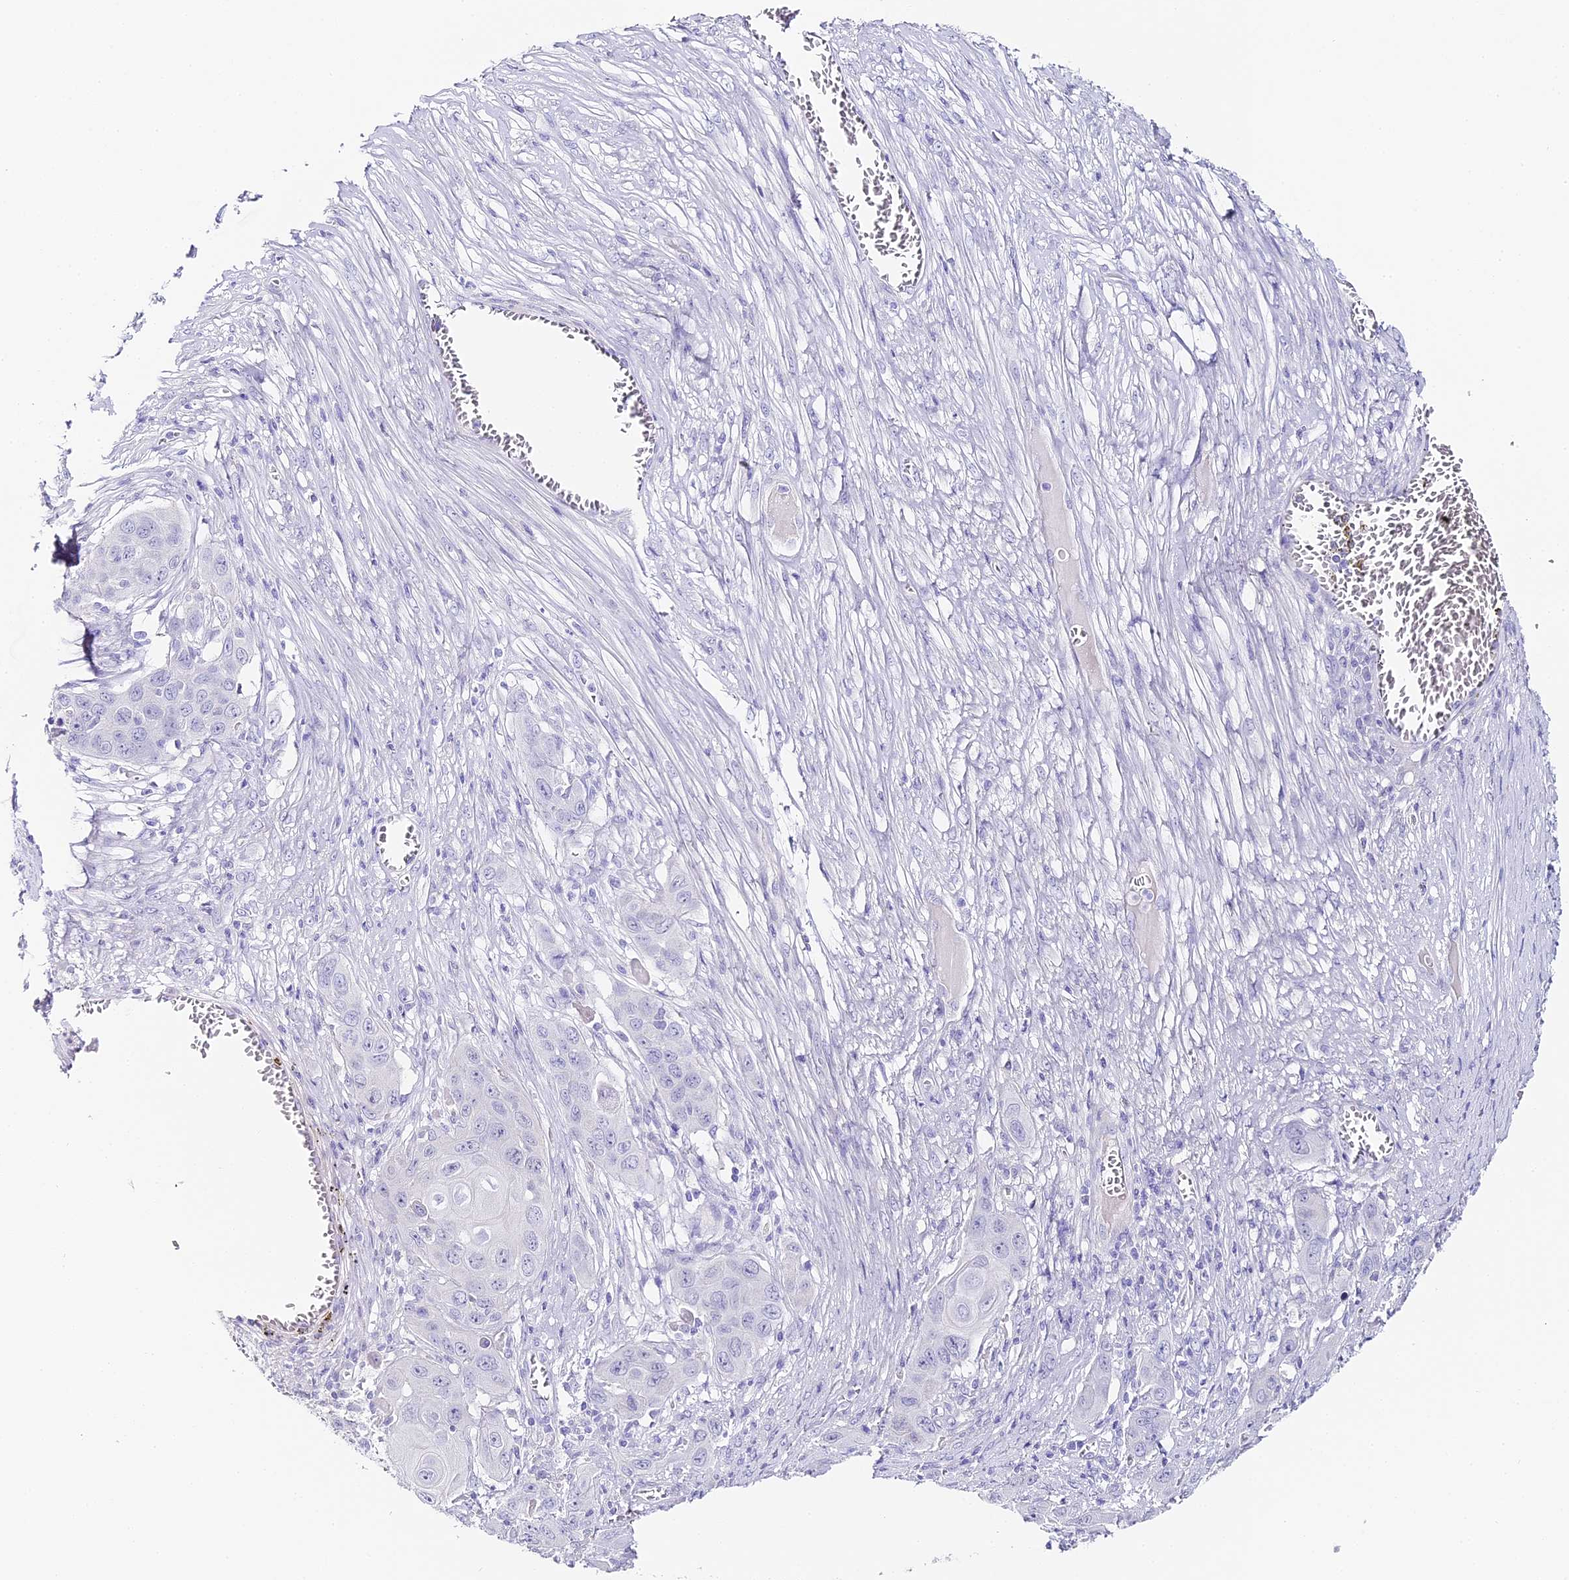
{"staining": {"intensity": "negative", "quantity": "none", "location": "none"}, "tissue": "skin cancer", "cell_type": "Tumor cells", "image_type": "cancer", "snomed": [{"axis": "morphology", "description": "Squamous cell carcinoma, NOS"}, {"axis": "topography", "description": "Skin"}], "caption": "Immunohistochemical staining of human skin cancer (squamous cell carcinoma) exhibits no significant positivity in tumor cells.", "gene": "ABHD14A-ACY1", "patient": {"sex": "male", "age": 55}}